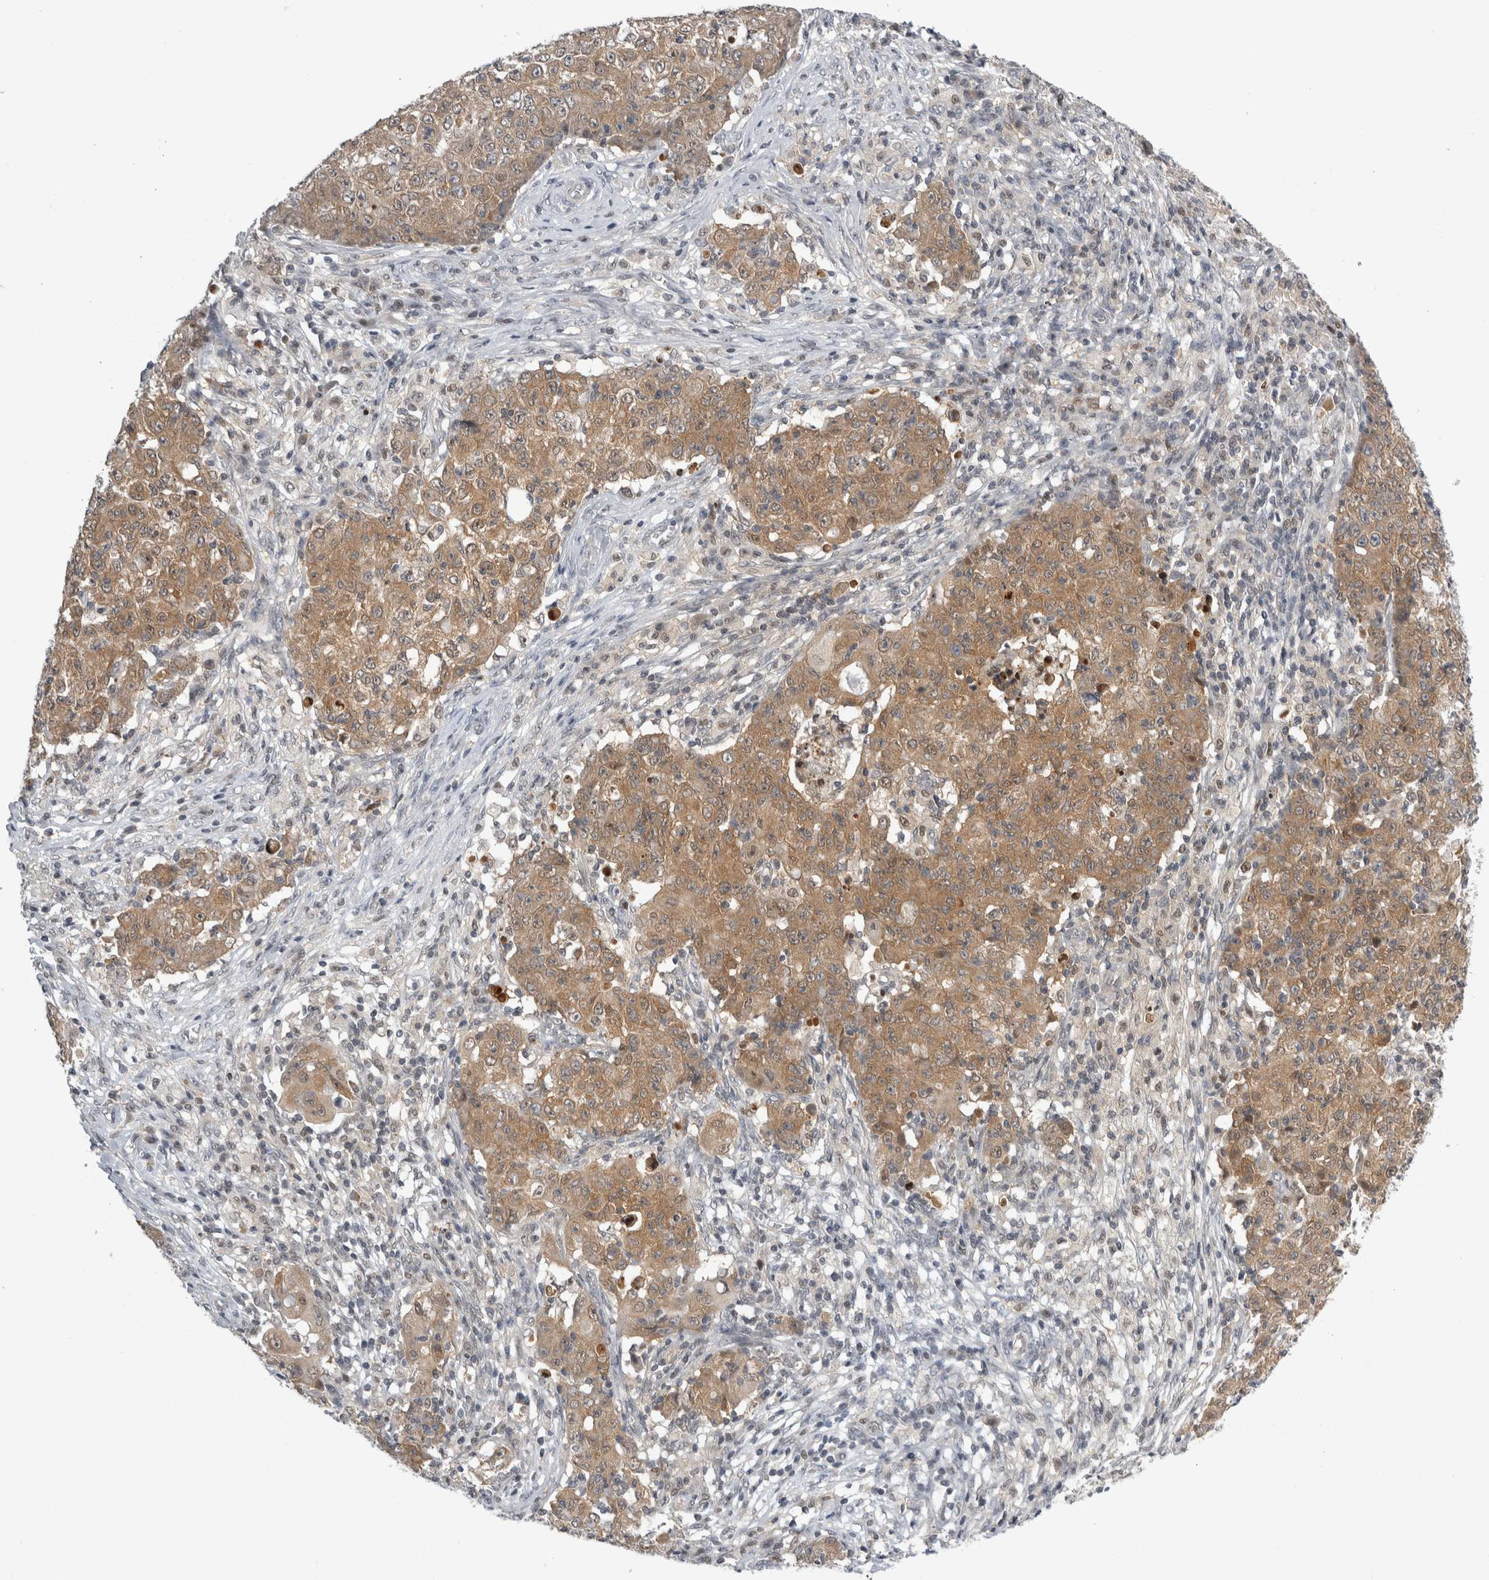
{"staining": {"intensity": "moderate", "quantity": ">75%", "location": "cytoplasmic/membranous"}, "tissue": "ovarian cancer", "cell_type": "Tumor cells", "image_type": "cancer", "snomed": [{"axis": "morphology", "description": "Carcinoma, endometroid"}, {"axis": "topography", "description": "Ovary"}], "caption": "Protein staining displays moderate cytoplasmic/membranous expression in approximately >75% of tumor cells in ovarian cancer.", "gene": "PSMB2", "patient": {"sex": "female", "age": 42}}